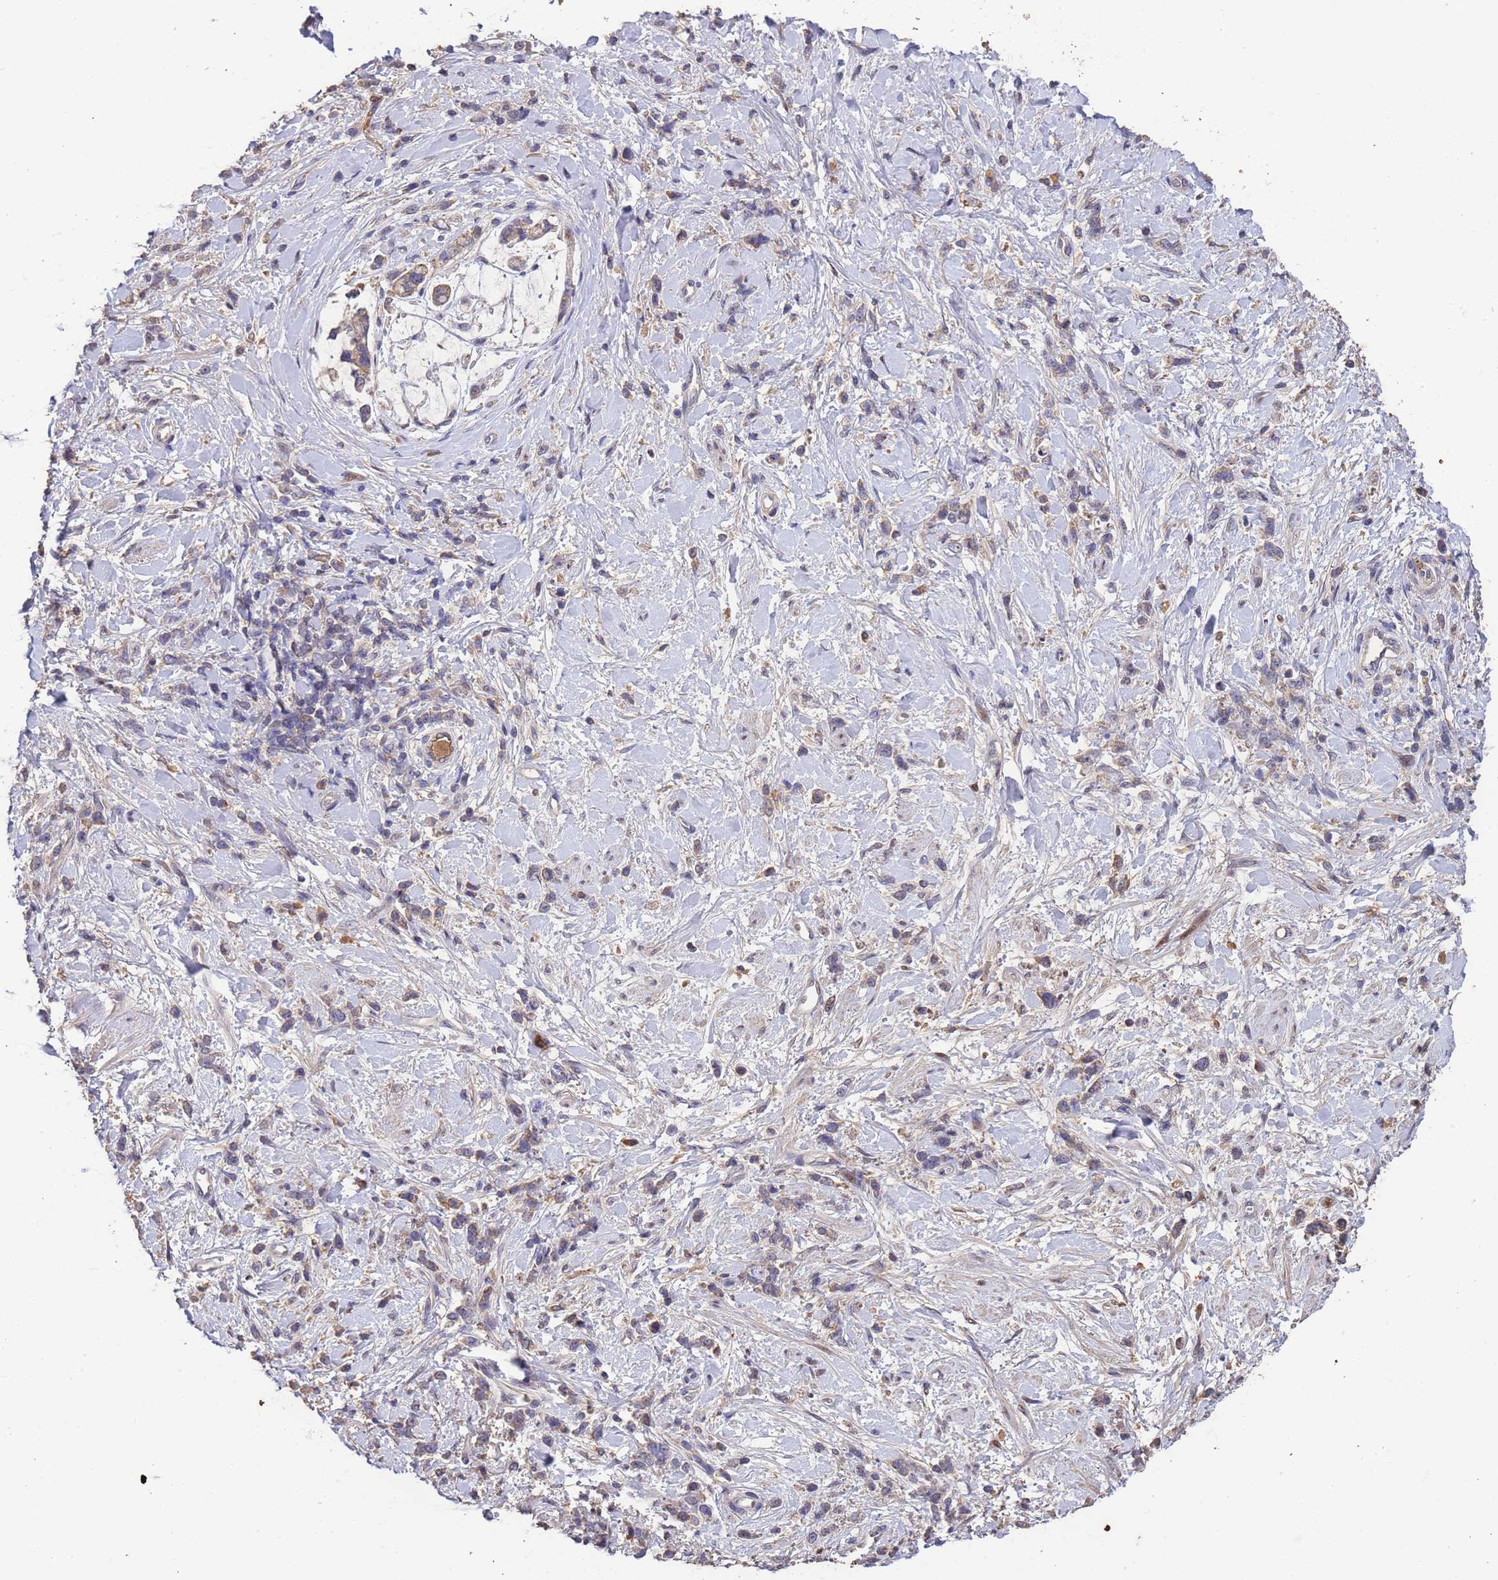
{"staining": {"intensity": "weak", "quantity": "25%-75%", "location": "cytoplasmic/membranous"}, "tissue": "stomach cancer", "cell_type": "Tumor cells", "image_type": "cancer", "snomed": [{"axis": "morphology", "description": "Adenocarcinoma, NOS"}, {"axis": "topography", "description": "Stomach"}], "caption": "Immunohistochemical staining of human adenocarcinoma (stomach) reveals low levels of weak cytoplasmic/membranous positivity in approximately 25%-75% of tumor cells.", "gene": "CCDC184", "patient": {"sex": "female", "age": 60}}